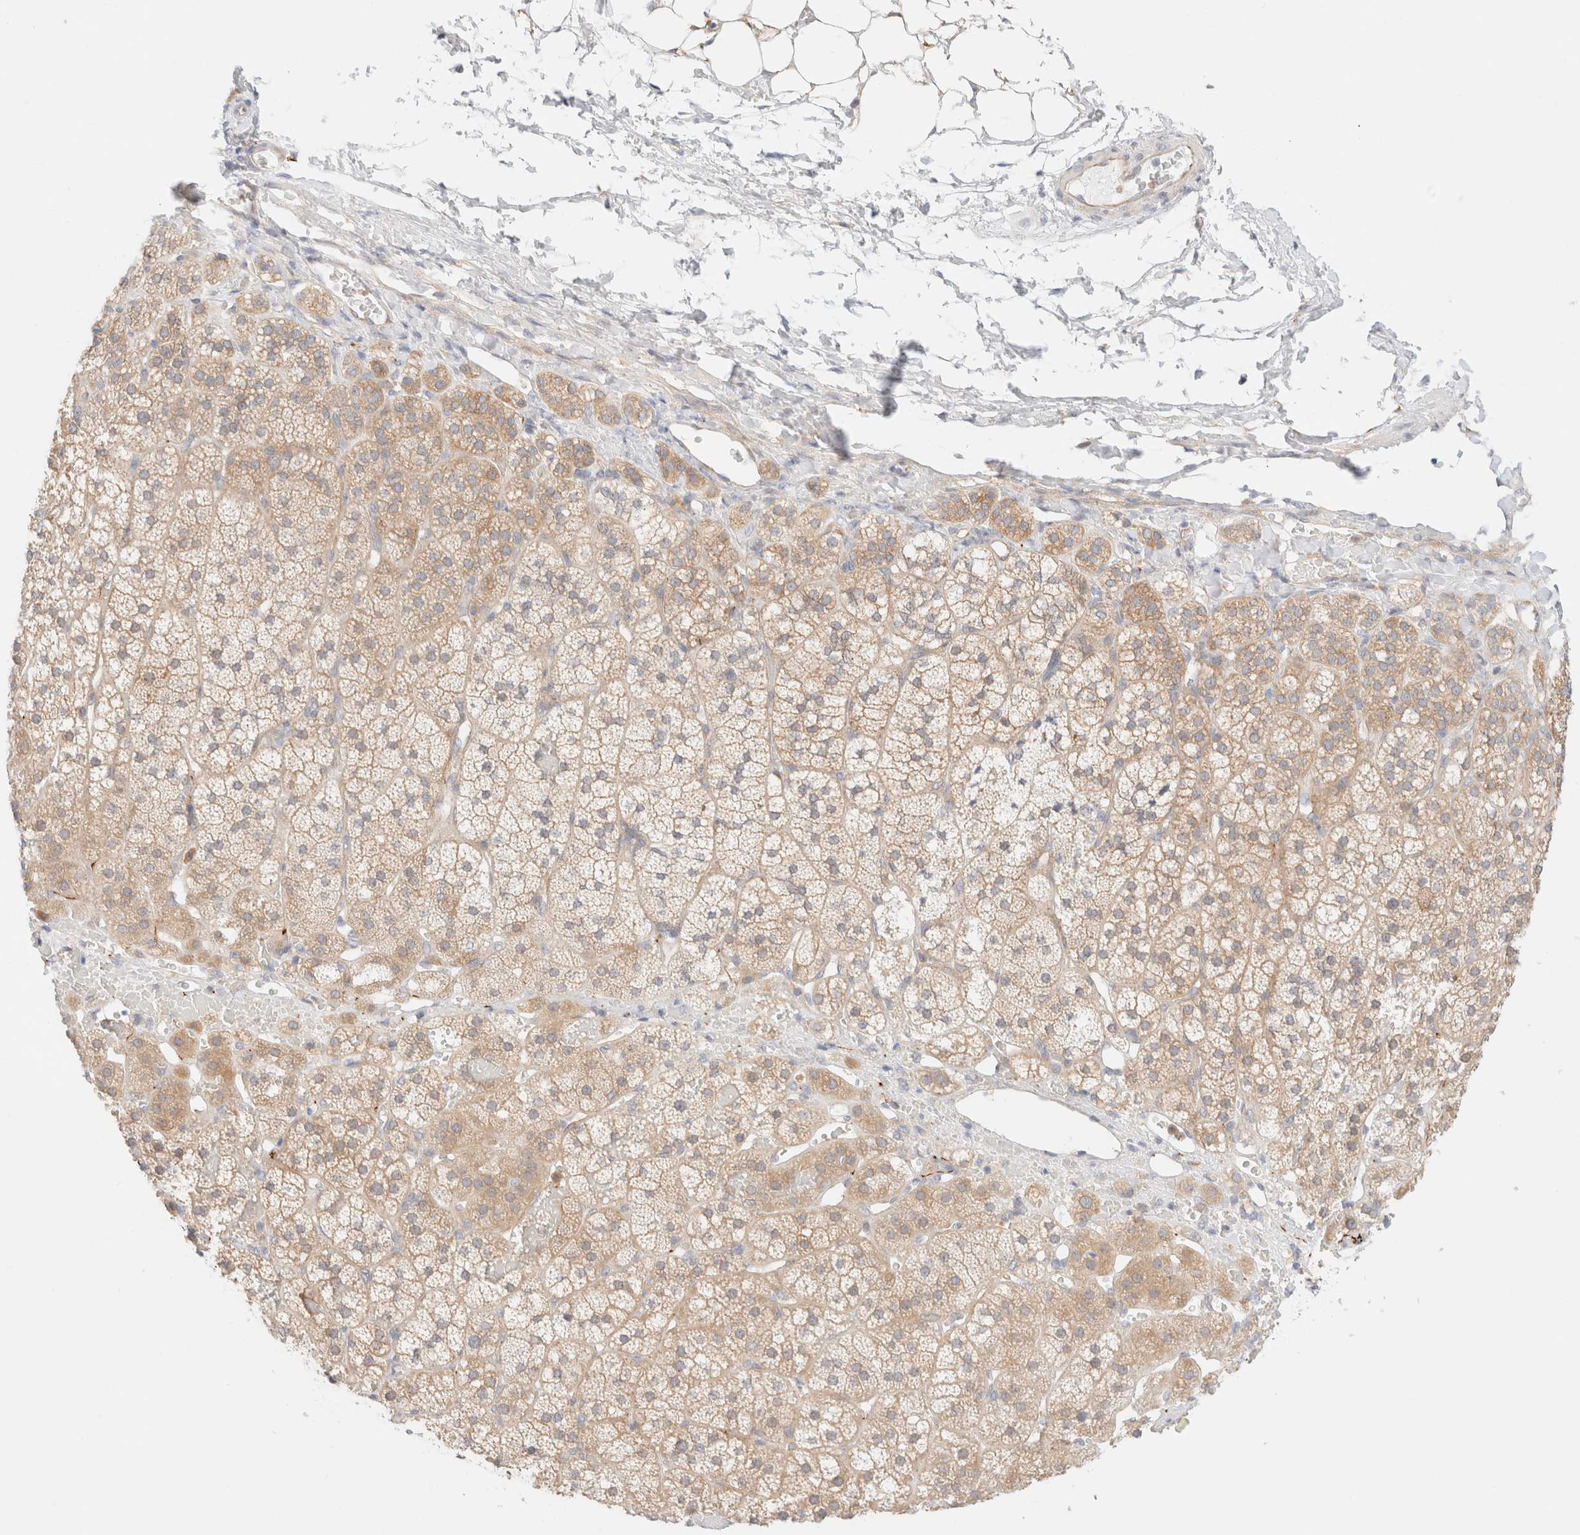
{"staining": {"intensity": "moderate", "quantity": ">75%", "location": "cytoplasmic/membranous"}, "tissue": "adrenal gland", "cell_type": "Glandular cells", "image_type": "normal", "snomed": [{"axis": "morphology", "description": "Normal tissue, NOS"}, {"axis": "topography", "description": "Adrenal gland"}], "caption": "Adrenal gland stained for a protein displays moderate cytoplasmic/membranous positivity in glandular cells.", "gene": "UNC13B", "patient": {"sex": "female", "age": 44}}